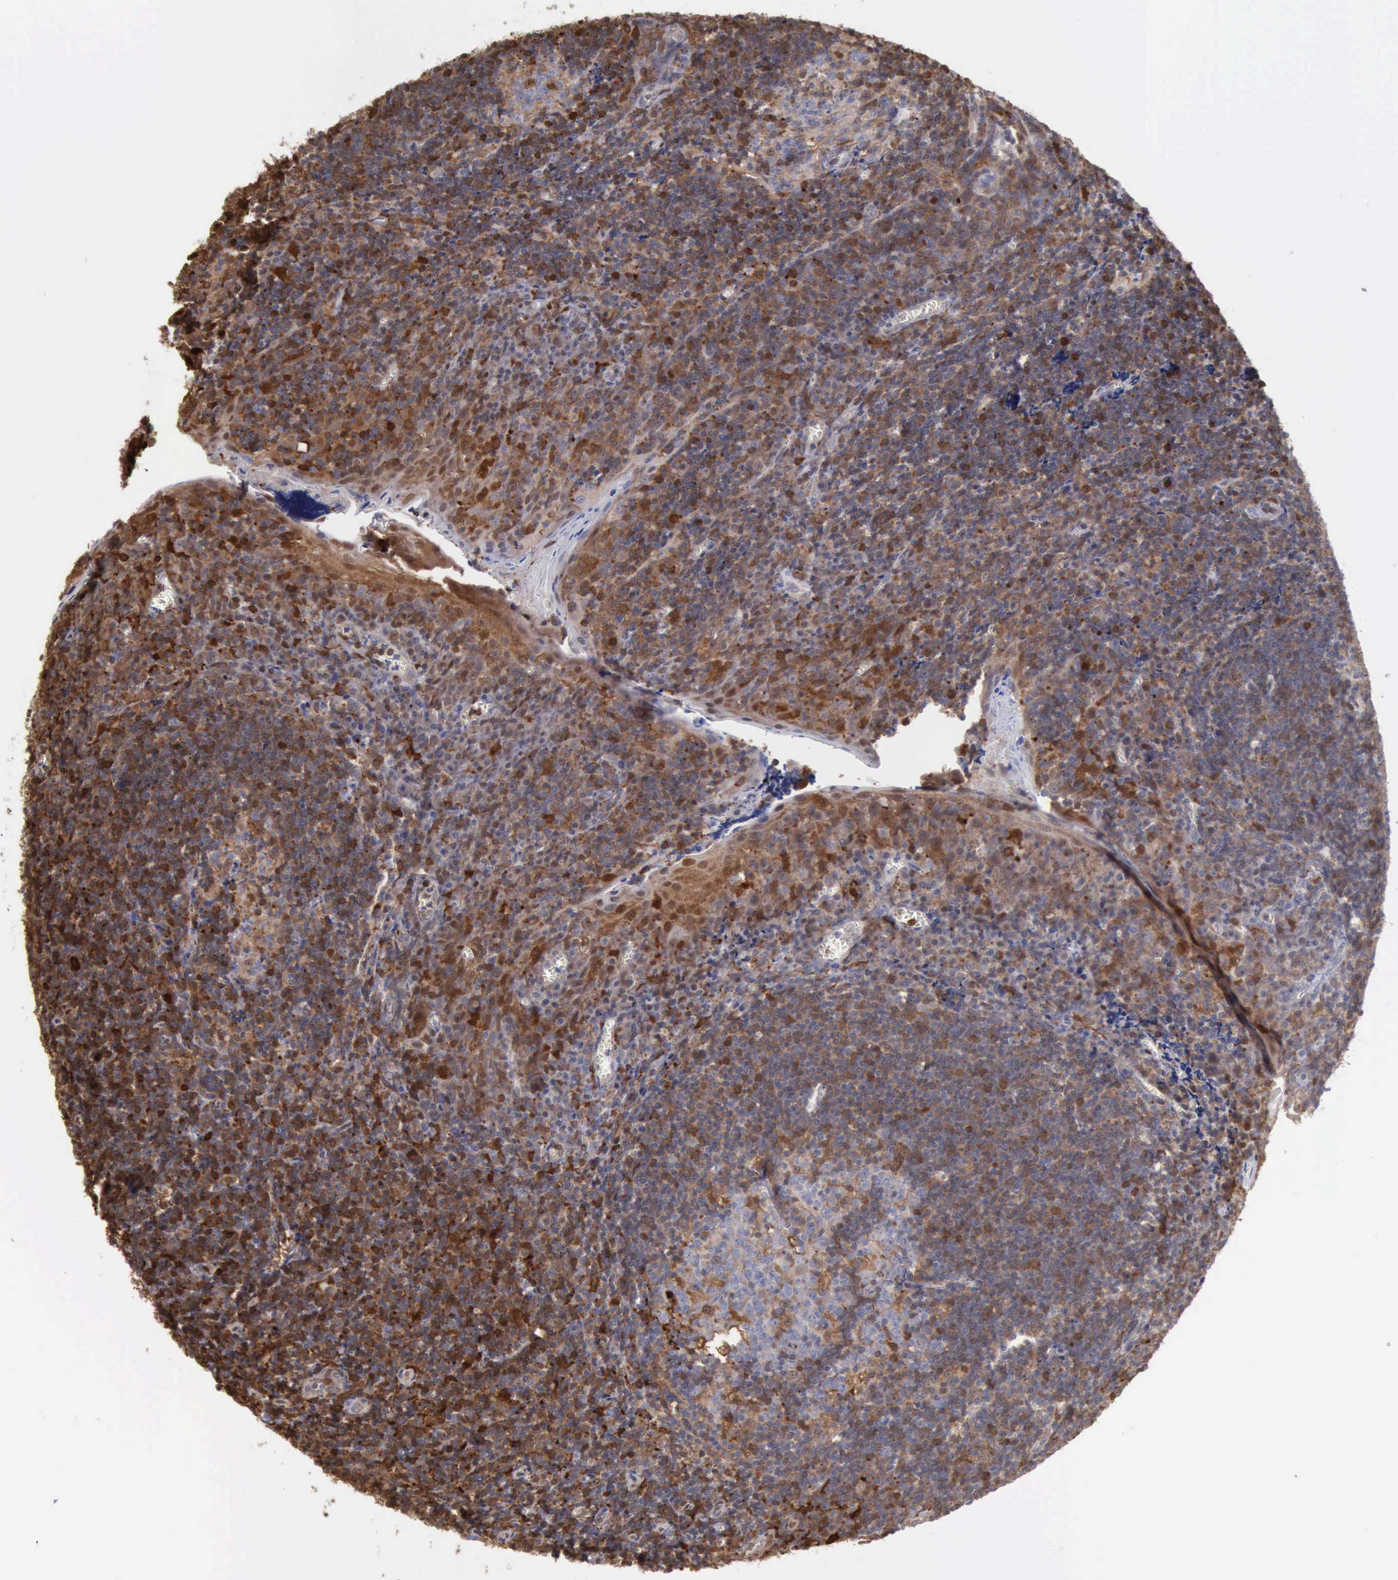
{"staining": {"intensity": "moderate", "quantity": "25%-75%", "location": "cytoplasmic/membranous"}, "tissue": "tonsil", "cell_type": "Germinal center cells", "image_type": "normal", "snomed": [{"axis": "morphology", "description": "Normal tissue, NOS"}, {"axis": "topography", "description": "Tonsil"}], "caption": "Immunohistochemistry histopathology image of normal tonsil stained for a protein (brown), which shows medium levels of moderate cytoplasmic/membranous expression in about 25%-75% of germinal center cells.", "gene": "STAT1", "patient": {"sex": "male", "age": 20}}